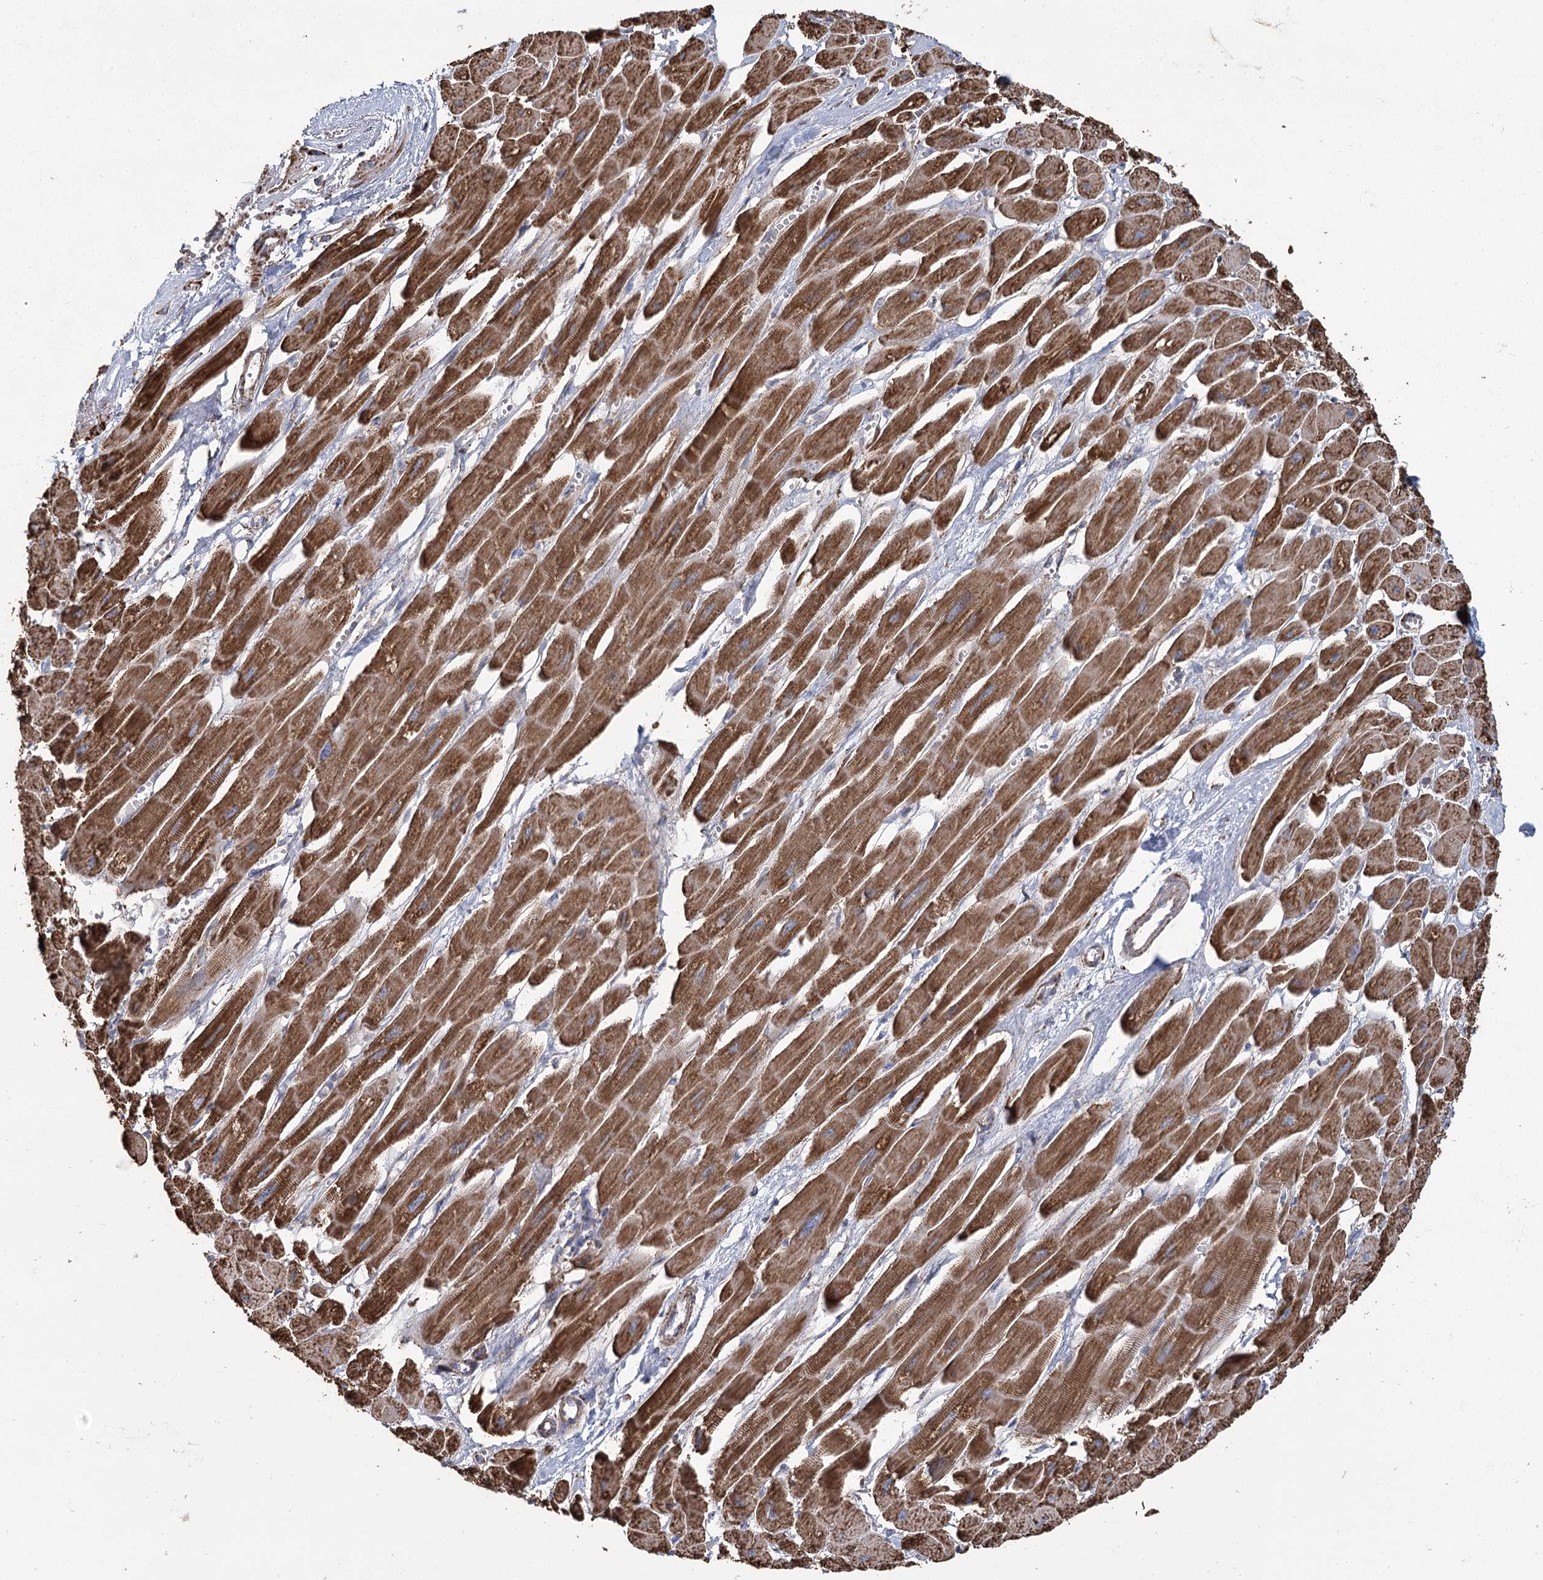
{"staining": {"intensity": "strong", "quantity": ">75%", "location": "cytoplasmic/membranous"}, "tissue": "heart muscle", "cell_type": "Cardiomyocytes", "image_type": "normal", "snomed": [{"axis": "morphology", "description": "Normal tissue, NOS"}, {"axis": "topography", "description": "Heart"}], "caption": "About >75% of cardiomyocytes in normal human heart muscle reveal strong cytoplasmic/membranous protein expression as visualized by brown immunohistochemical staining.", "gene": "RANBP3L", "patient": {"sex": "female", "age": 54}}